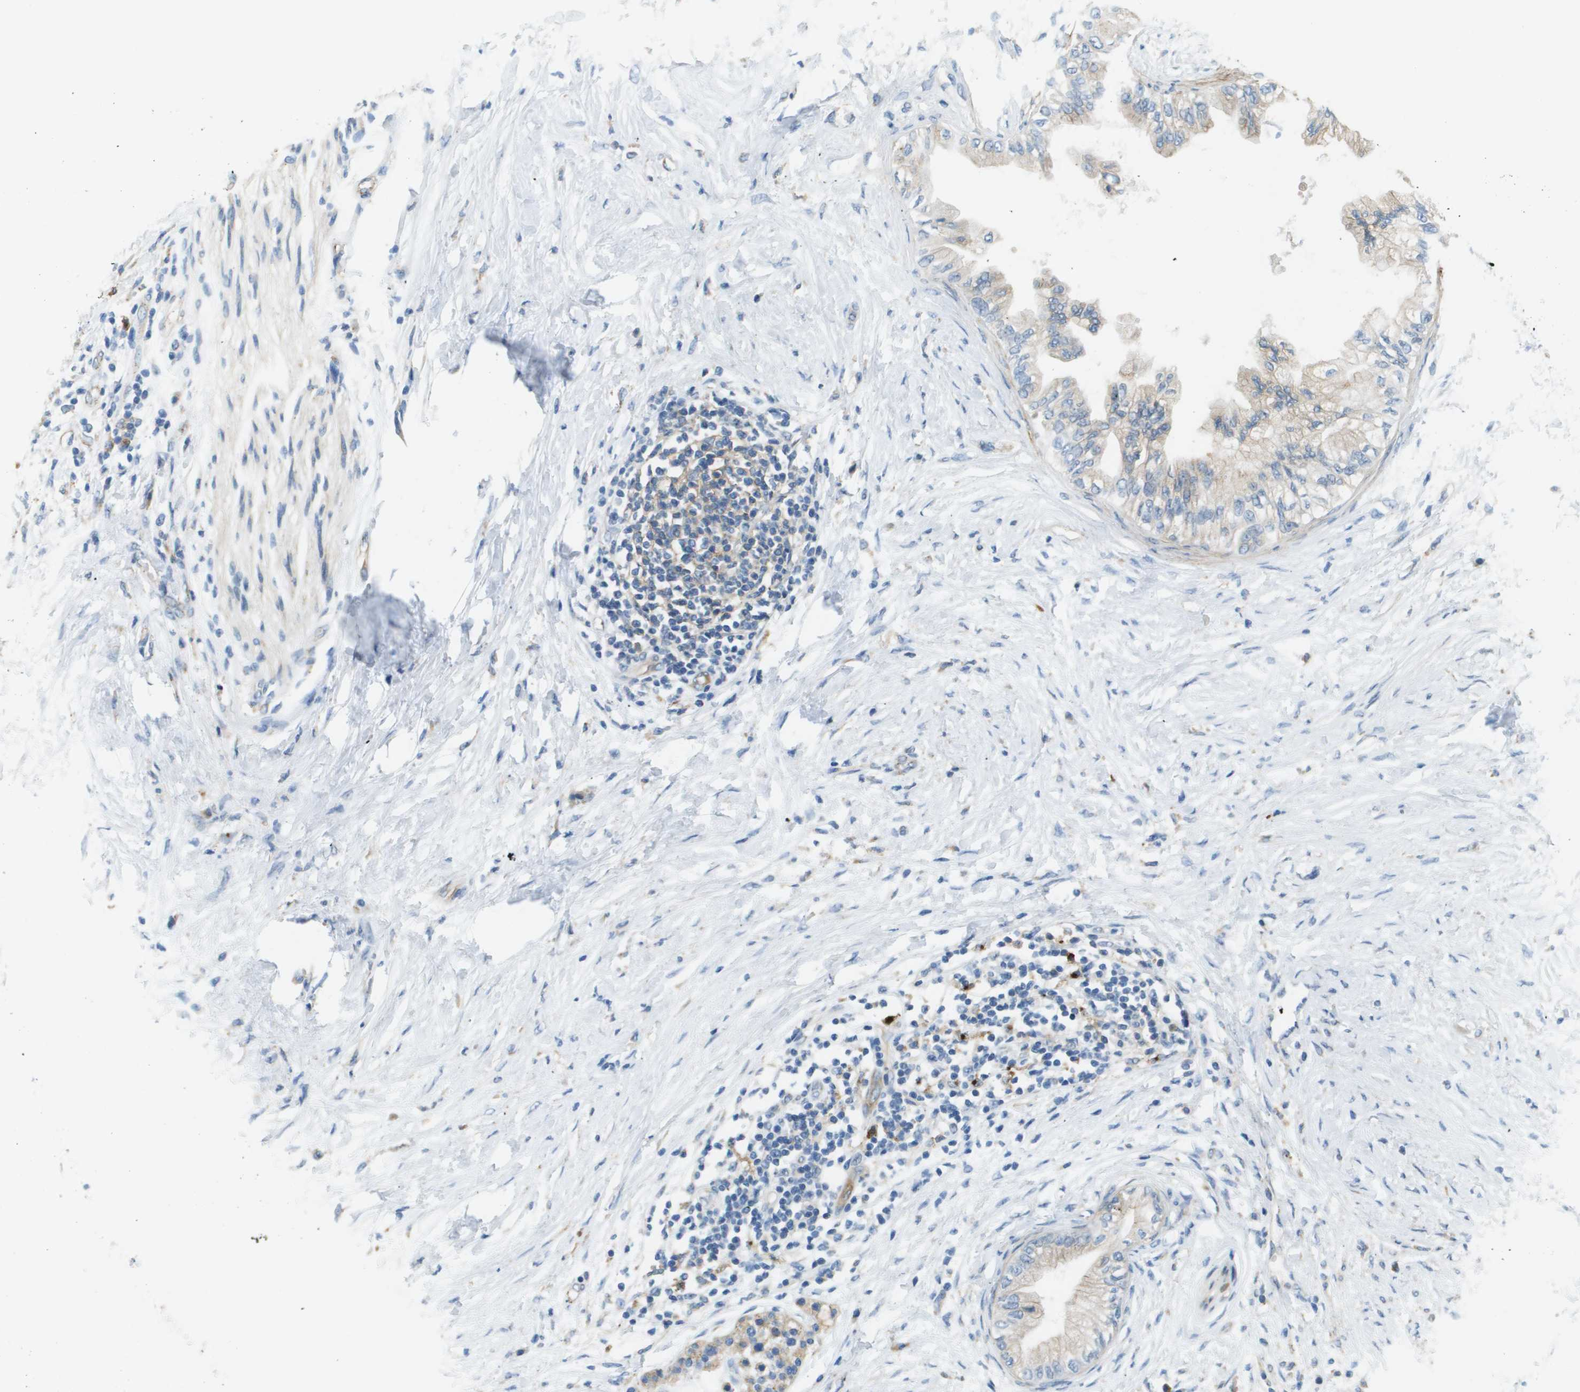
{"staining": {"intensity": "negative", "quantity": "none", "location": "none"}, "tissue": "pancreatic cancer", "cell_type": "Tumor cells", "image_type": "cancer", "snomed": [{"axis": "morphology", "description": "Normal tissue, NOS"}, {"axis": "morphology", "description": "Adenocarcinoma, NOS"}, {"axis": "topography", "description": "Pancreas"}, {"axis": "topography", "description": "Duodenum"}], "caption": "High magnification brightfield microscopy of pancreatic cancer (adenocarcinoma) stained with DAB (3,3'-diaminobenzidine) (brown) and counterstained with hematoxylin (blue): tumor cells show no significant expression.", "gene": "MYH11", "patient": {"sex": "female", "age": 60}}